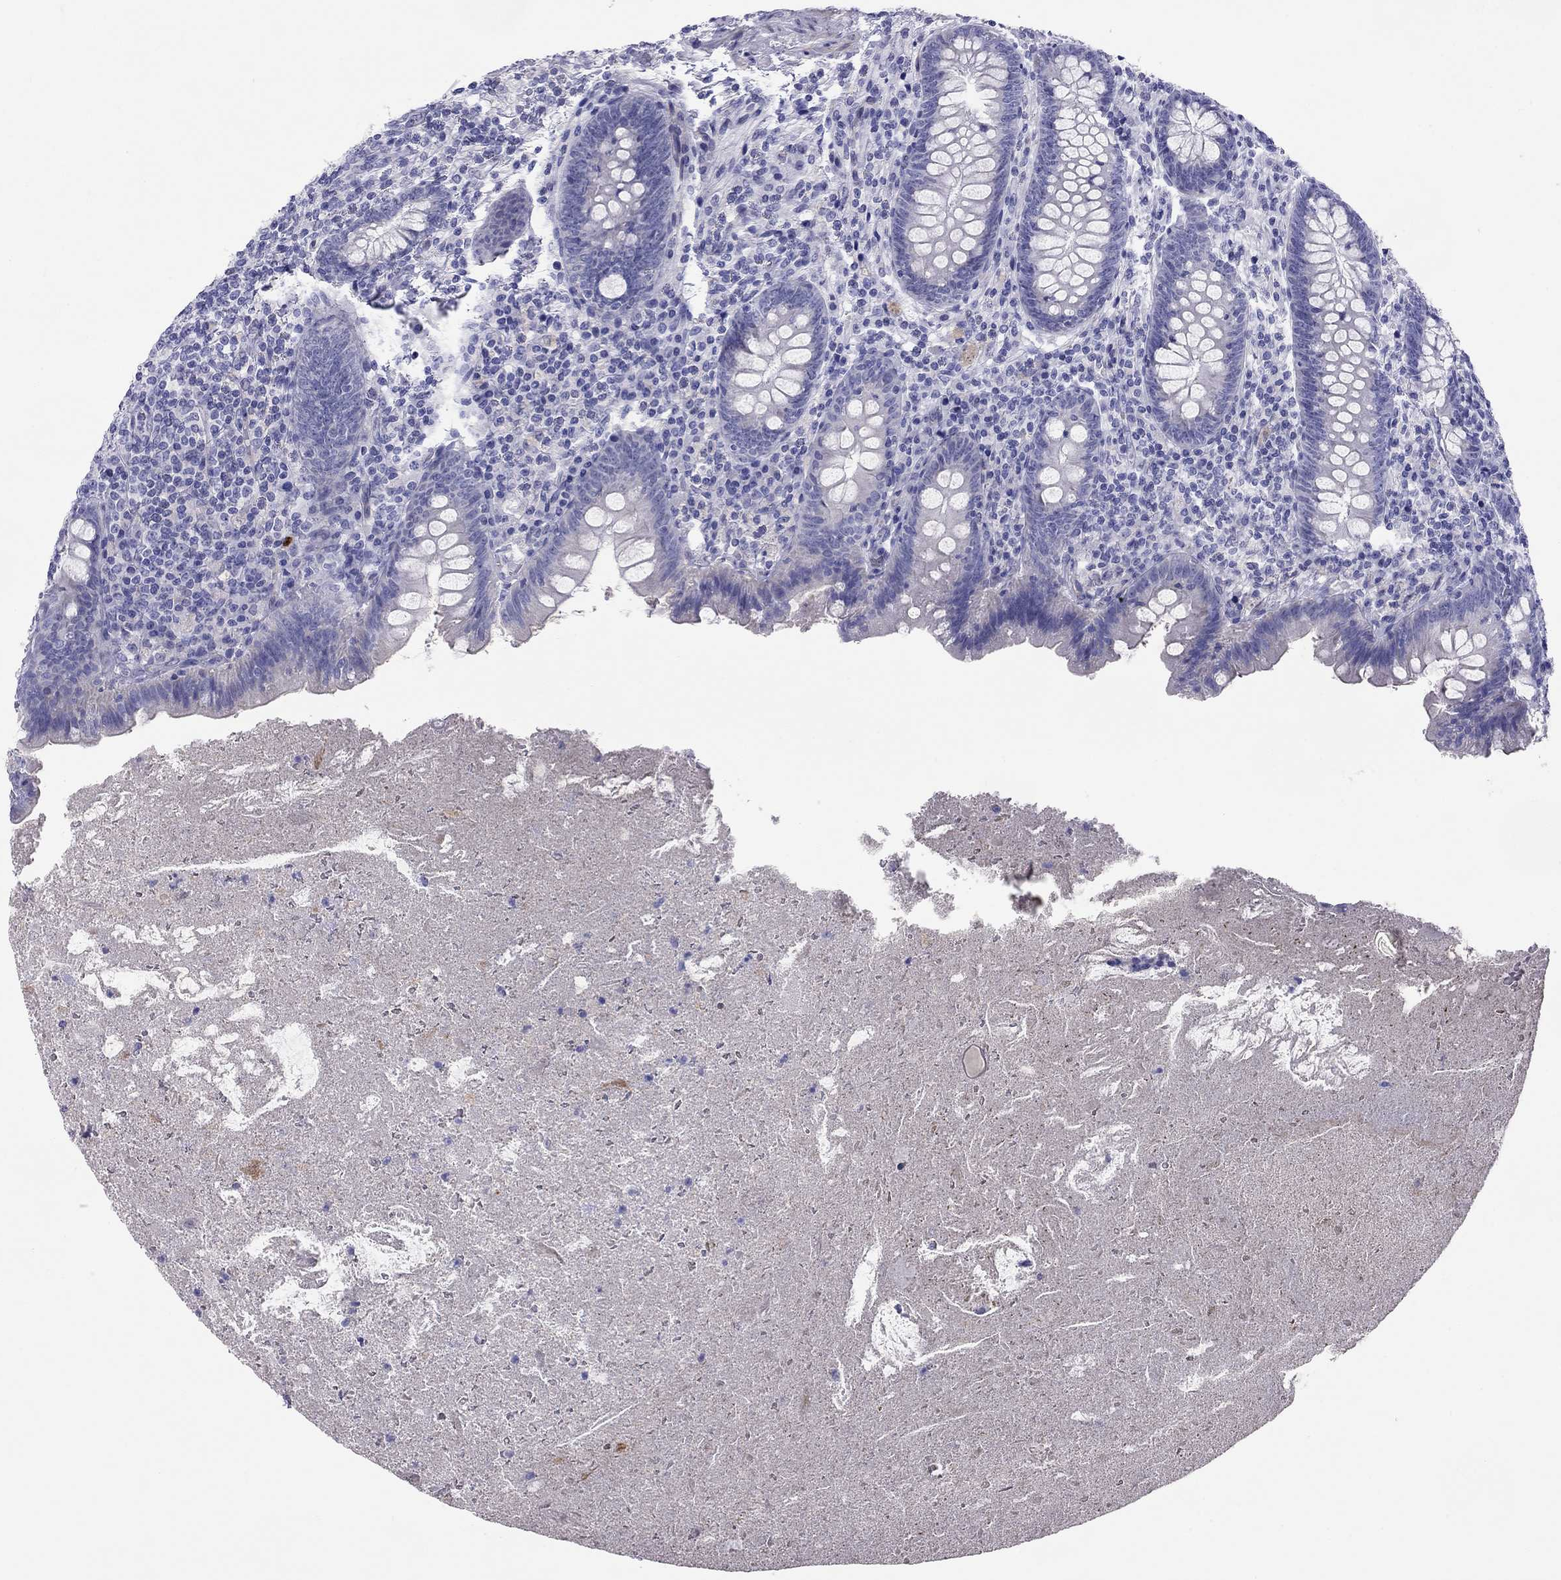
{"staining": {"intensity": "negative", "quantity": "none", "location": "none"}, "tissue": "appendix", "cell_type": "Glandular cells", "image_type": "normal", "snomed": [{"axis": "morphology", "description": "Normal tissue, NOS"}, {"axis": "topography", "description": "Appendix"}], "caption": "Glandular cells show no significant staining in benign appendix. (Stains: DAB immunohistochemistry with hematoxylin counter stain, Microscopy: brightfield microscopy at high magnification).", "gene": "CMYA5", "patient": {"sex": "male", "age": 47}}